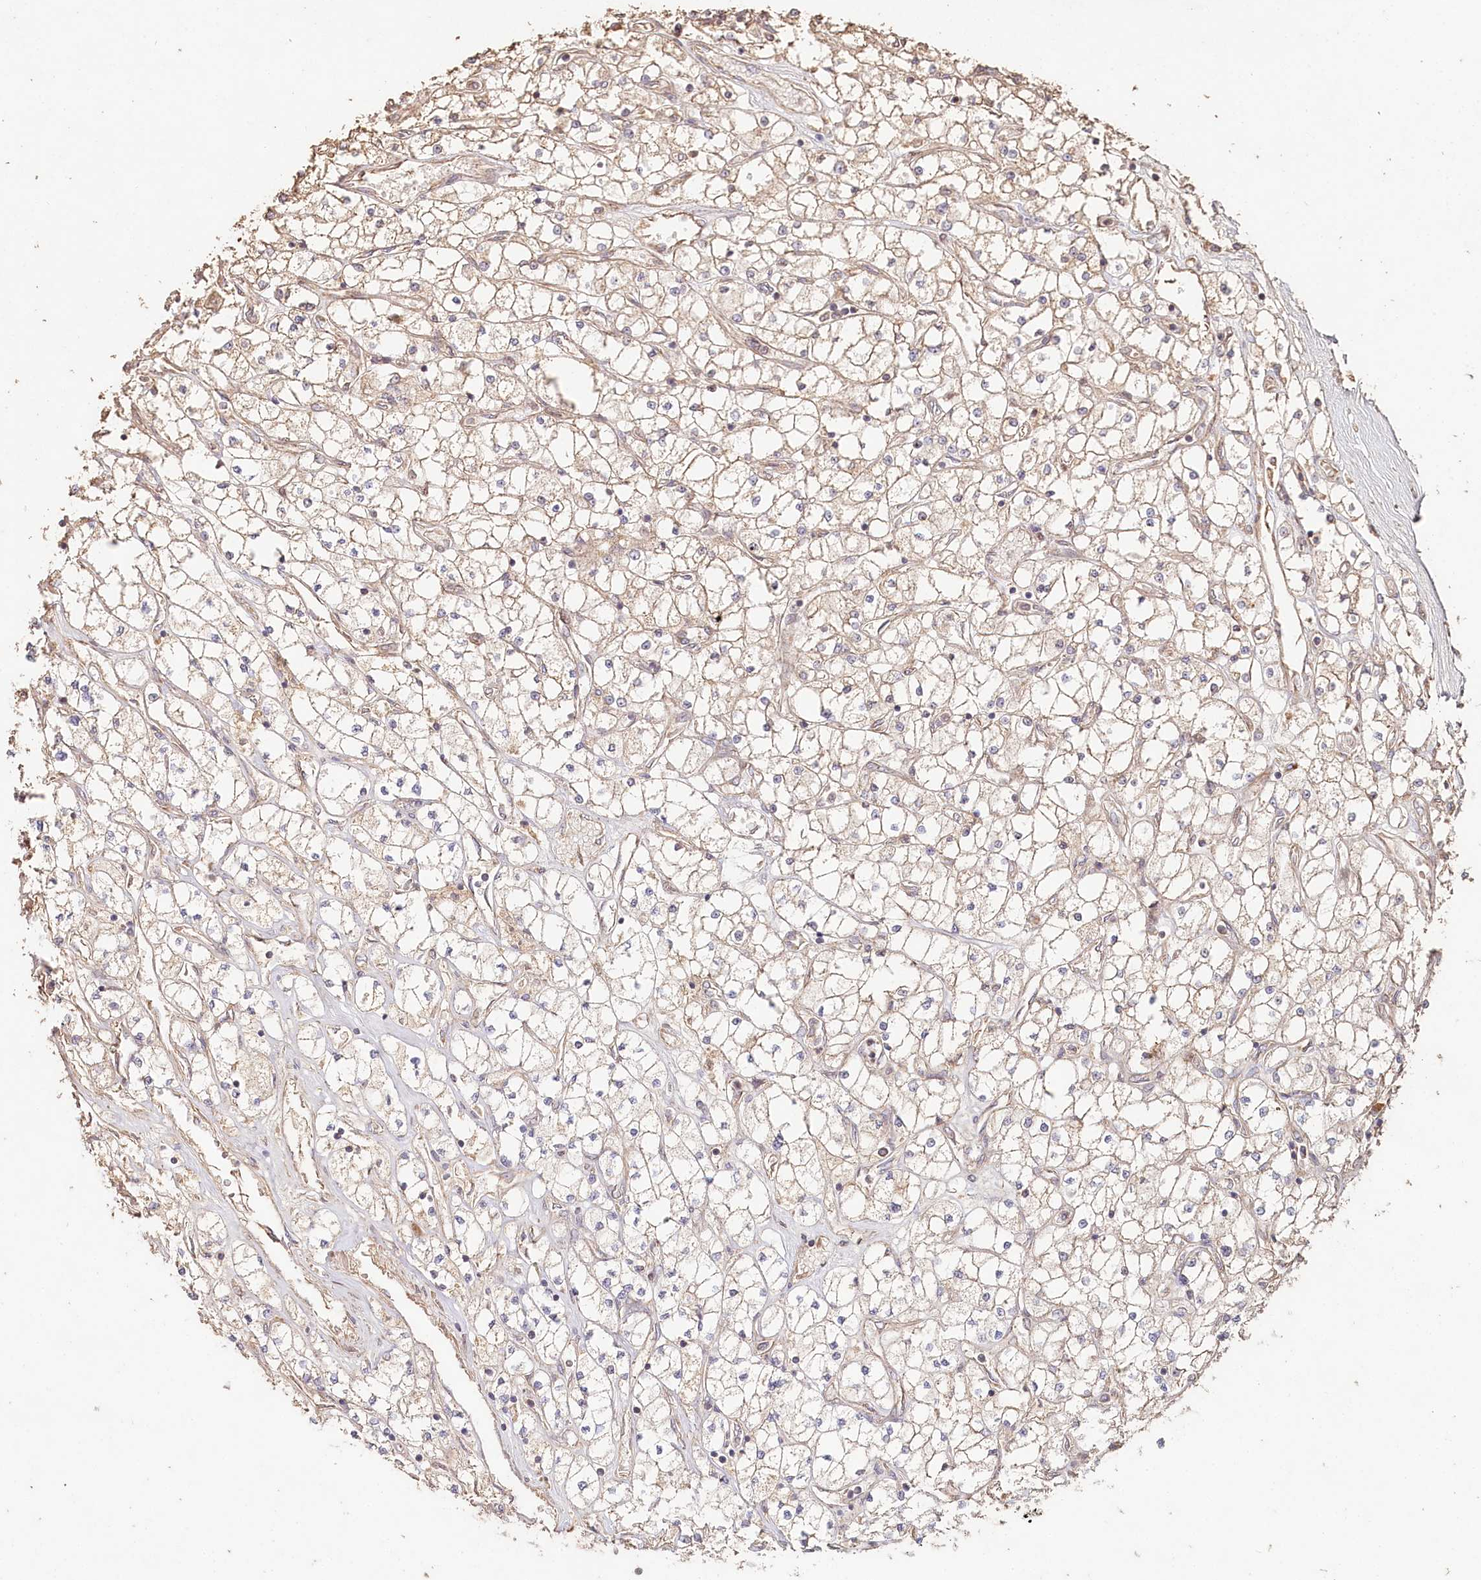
{"staining": {"intensity": "weak", "quantity": "<25%", "location": "cytoplasmic/membranous"}, "tissue": "renal cancer", "cell_type": "Tumor cells", "image_type": "cancer", "snomed": [{"axis": "morphology", "description": "Adenocarcinoma, NOS"}, {"axis": "topography", "description": "Kidney"}], "caption": "High magnification brightfield microscopy of renal cancer (adenocarcinoma) stained with DAB (3,3'-diaminobenzidine) (brown) and counterstained with hematoxylin (blue): tumor cells show no significant expression.", "gene": "HAL", "patient": {"sex": "male", "age": 80}}